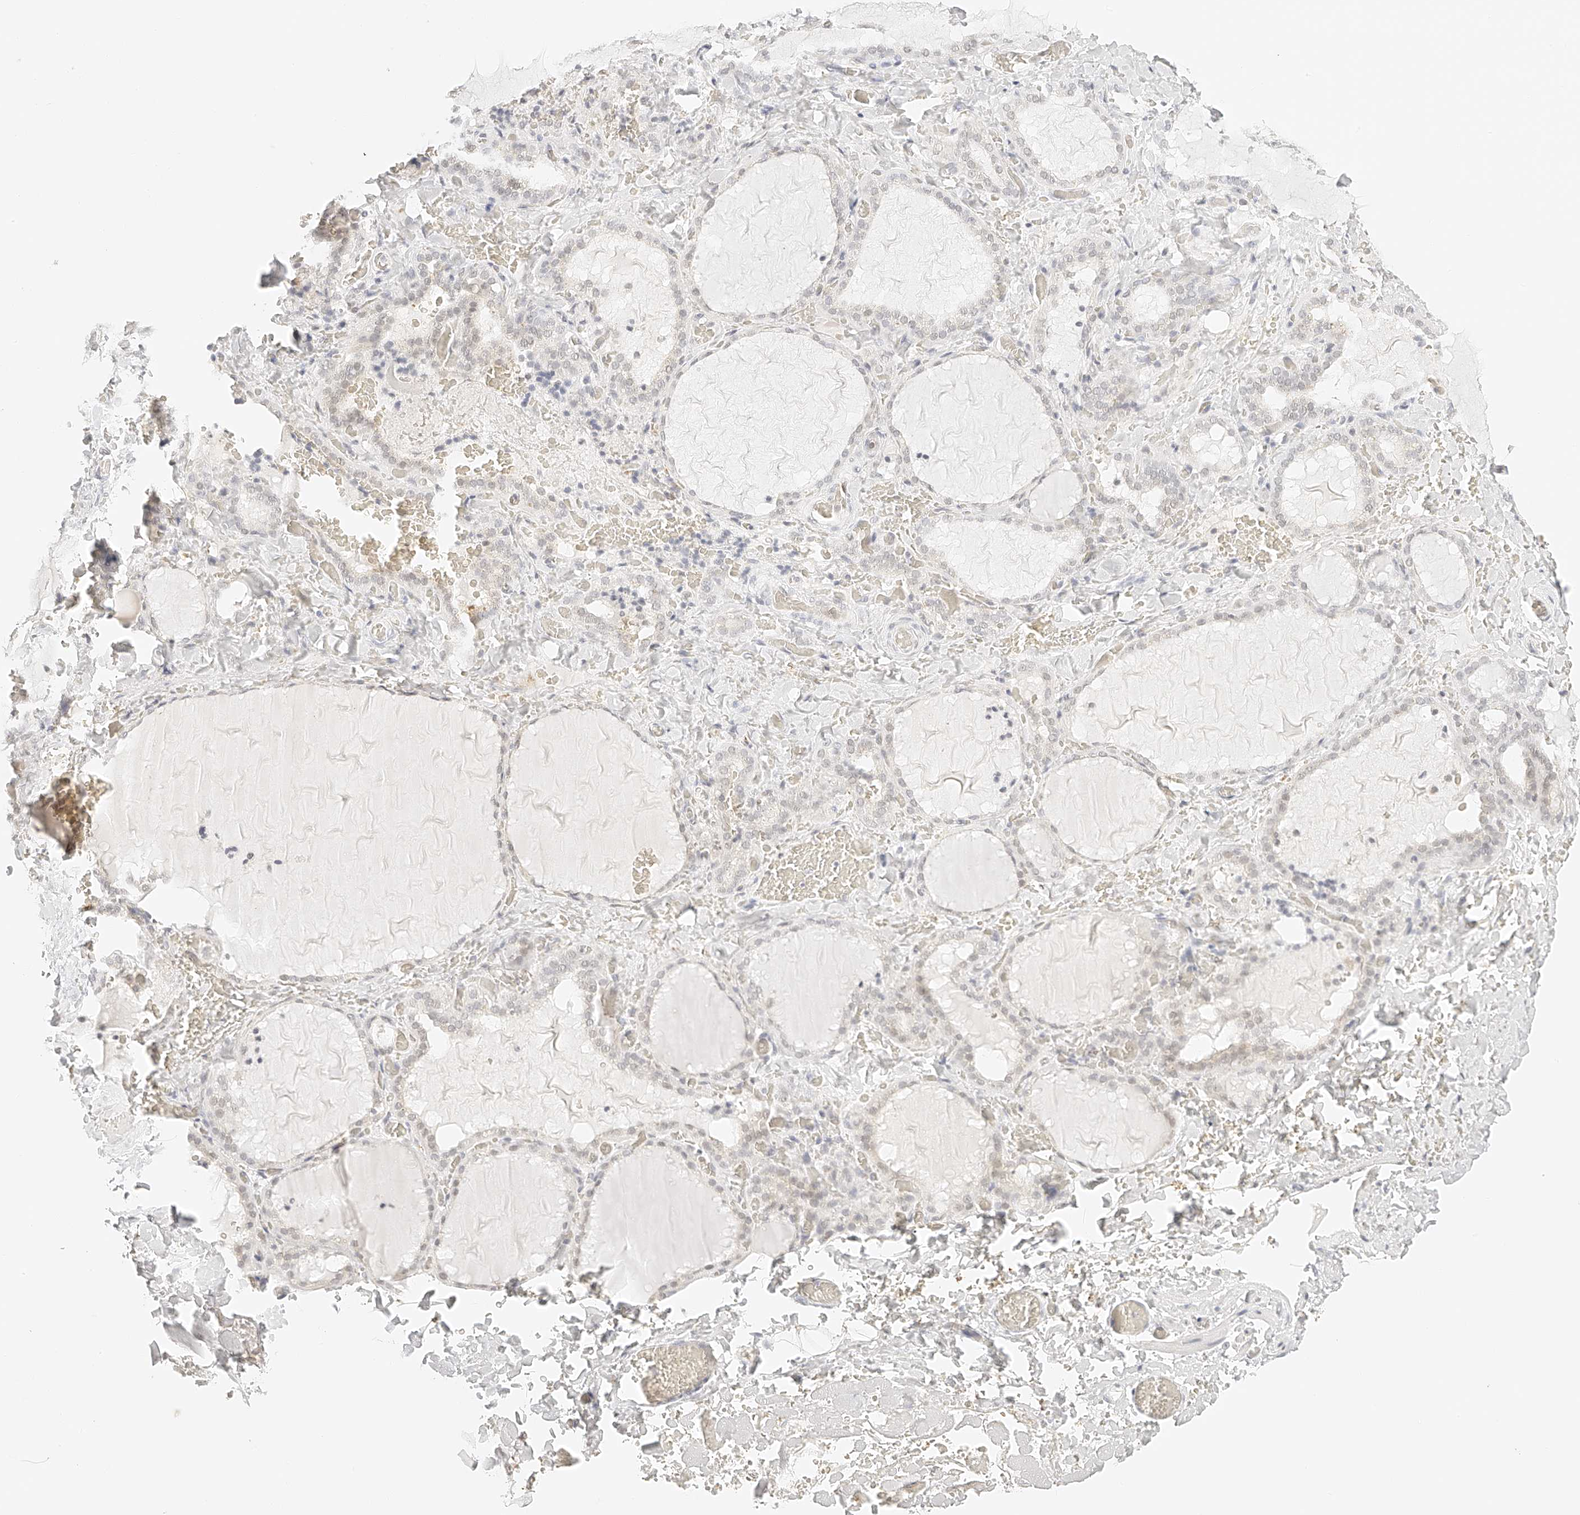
{"staining": {"intensity": "negative", "quantity": "none", "location": "none"}, "tissue": "thyroid gland", "cell_type": "Glandular cells", "image_type": "normal", "snomed": [{"axis": "morphology", "description": "Normal tissue, NOS"}, {"axis": "topography", "description": "Thyroid gland"}], "caption": "Micrograph shows no significant protein positivity in glandular cells of normal thyroid gland.", "gene": "ZFP69", "patient": {"sex": "female", "age": 22}}